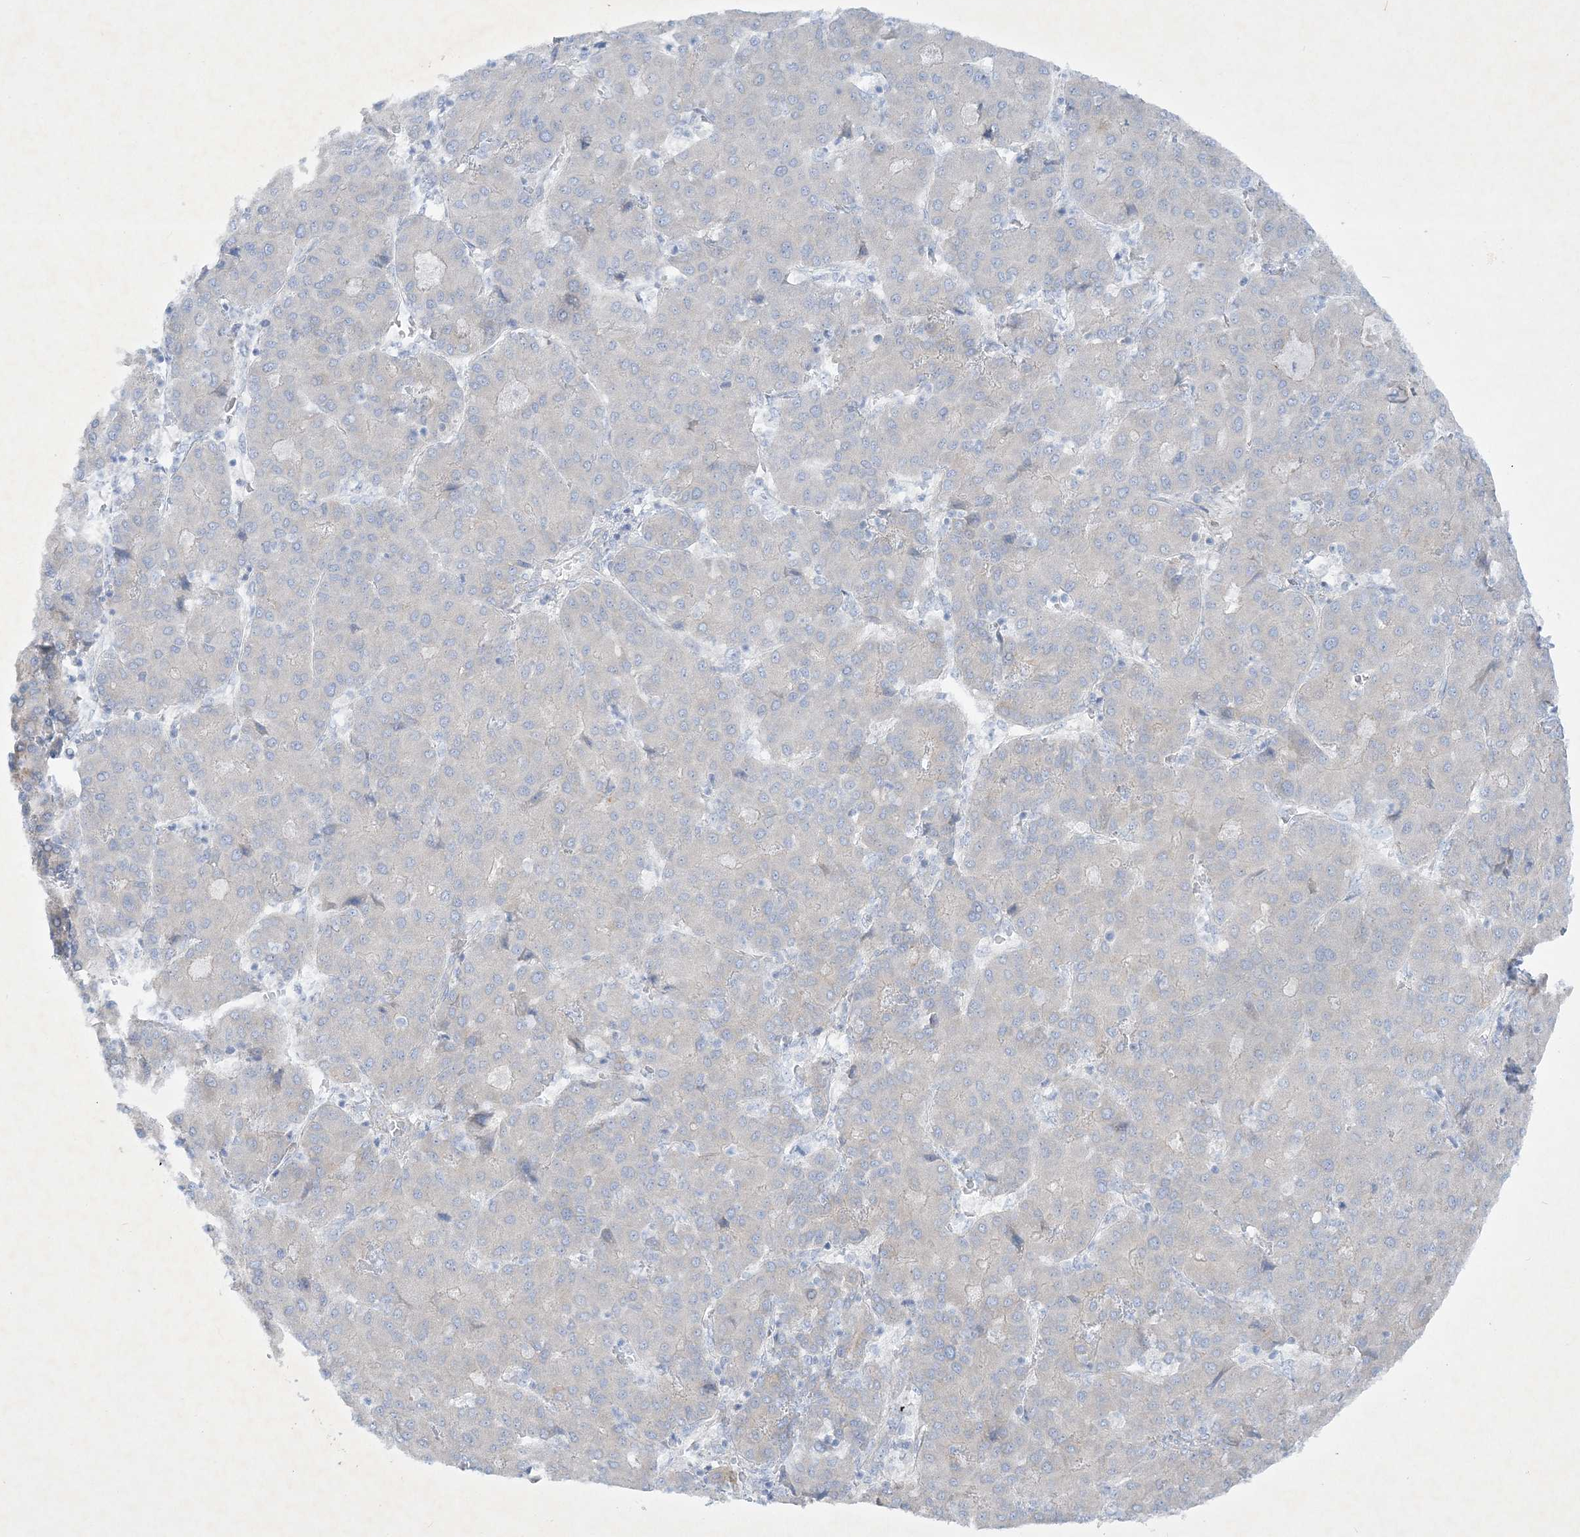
{"staining": {"intensity": "negative", "quantity": "none", "location": "none"}, "tissue": "liver cancer", "cell_type": "Tumor cells", "image_type": "cancer", "snomed": [{"axis": "morphology", "description": "Carcinoma, Hepatocellular, NOS"}, {"axis": "topography", "description": "Liver"}], "caption": "The IHC histopathology image has no significant staining in tumor cells of liver hepatocellular carcinoma tissue.", "gene": "FARSB", "patient": {"sex": "male", "age": 65}}